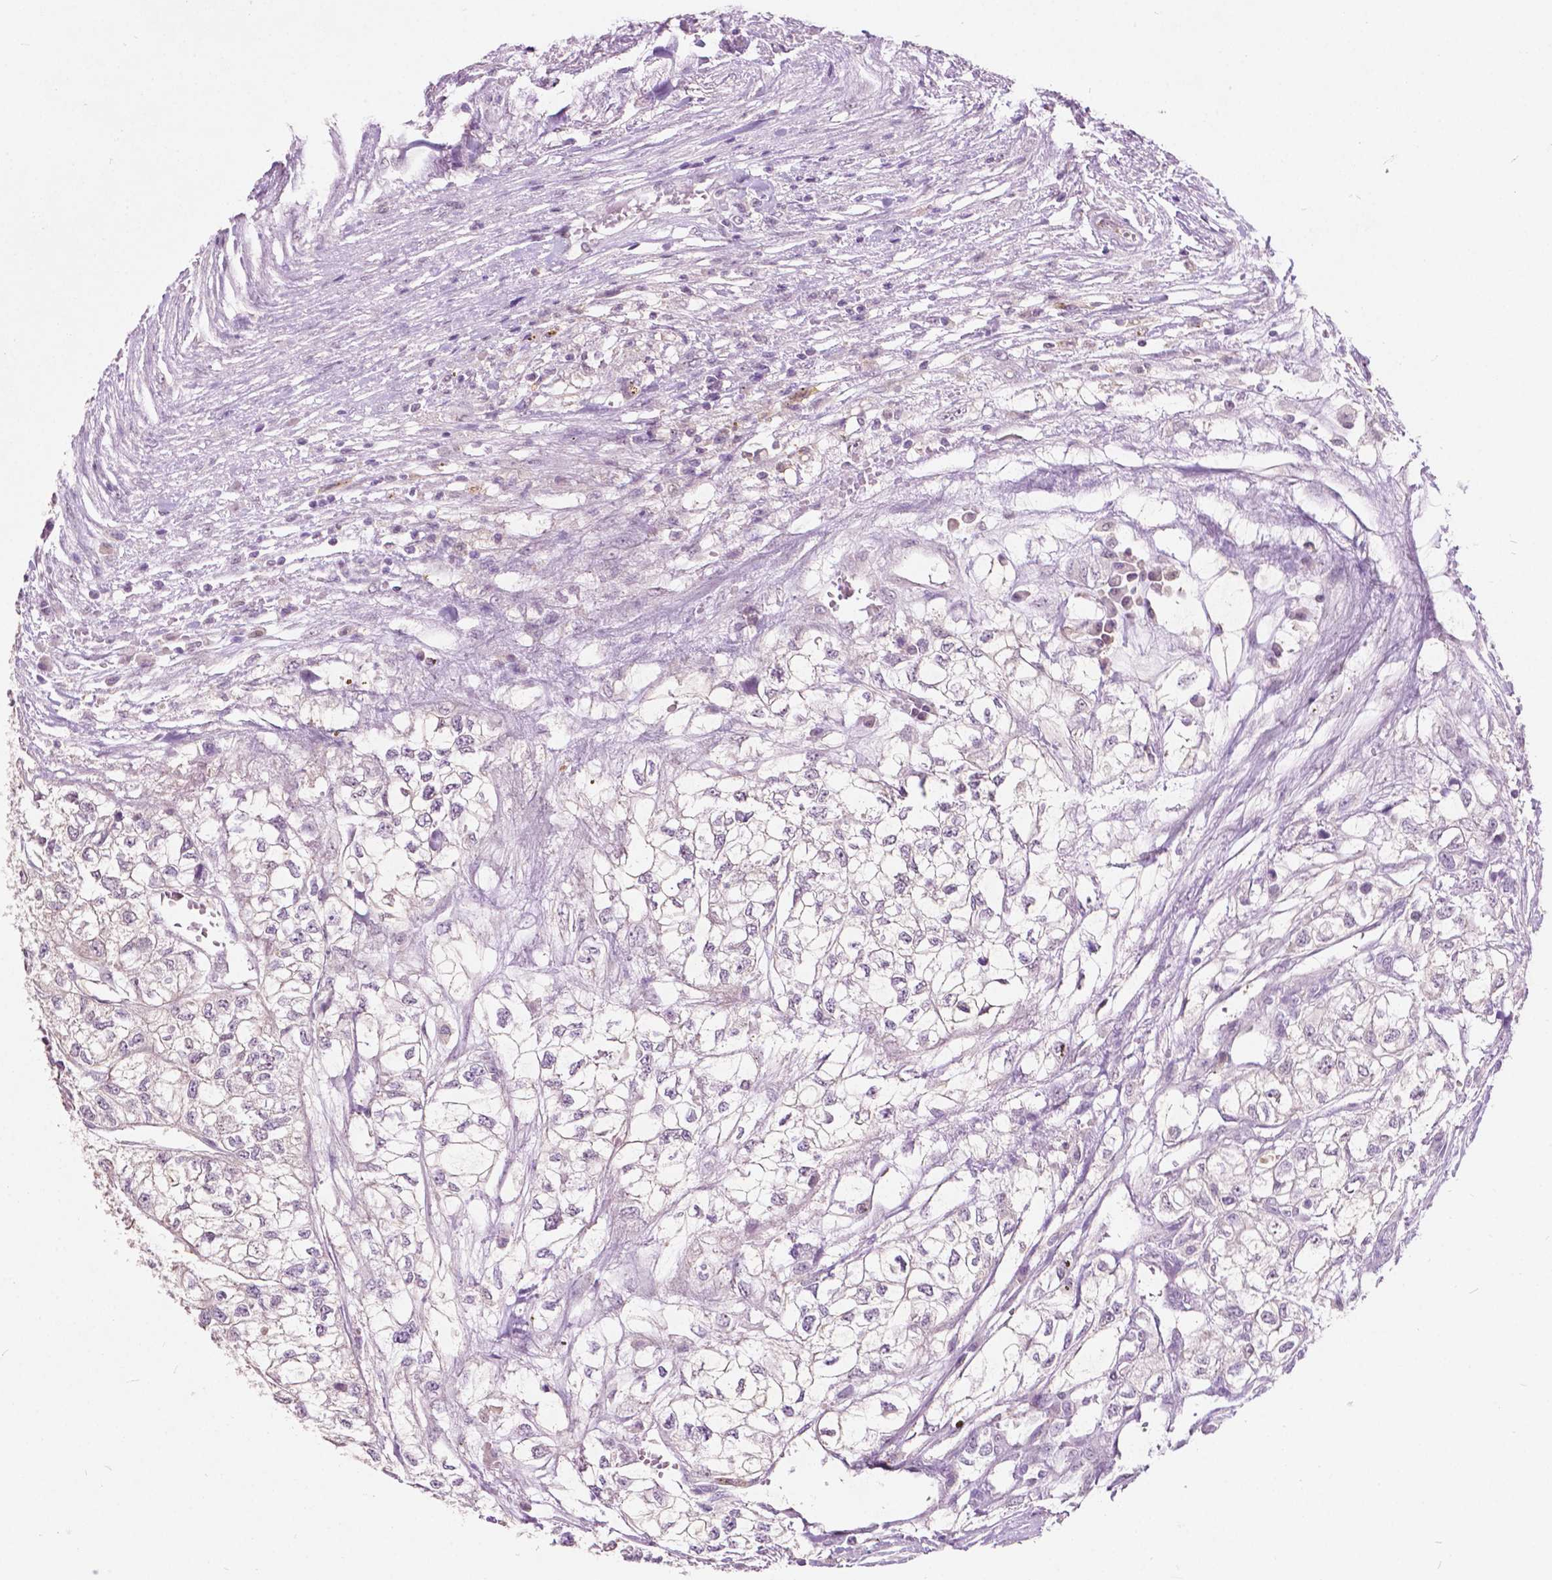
{"staining": {"intensity": "negative", "quantity": "none", "location": "none"}, "tissue": "renal cancer", "cell_type": "Tumor cells", "image_type": "cancer", "snomed": [{"axis": "morphology", "description": "Adenocarcinoma, NOS"}, {"axis": "topography", "description": "Kidney"}], "caption": "High magnification brightfield microscopy of renal cancer (adenocarcinoma) stained with DAB (brown) and counterstained with hematoxylin (blue): tumor cells show no significant staining.", "gene": "TM6SF2", "patient": {"sex": "male", "age": 56}}